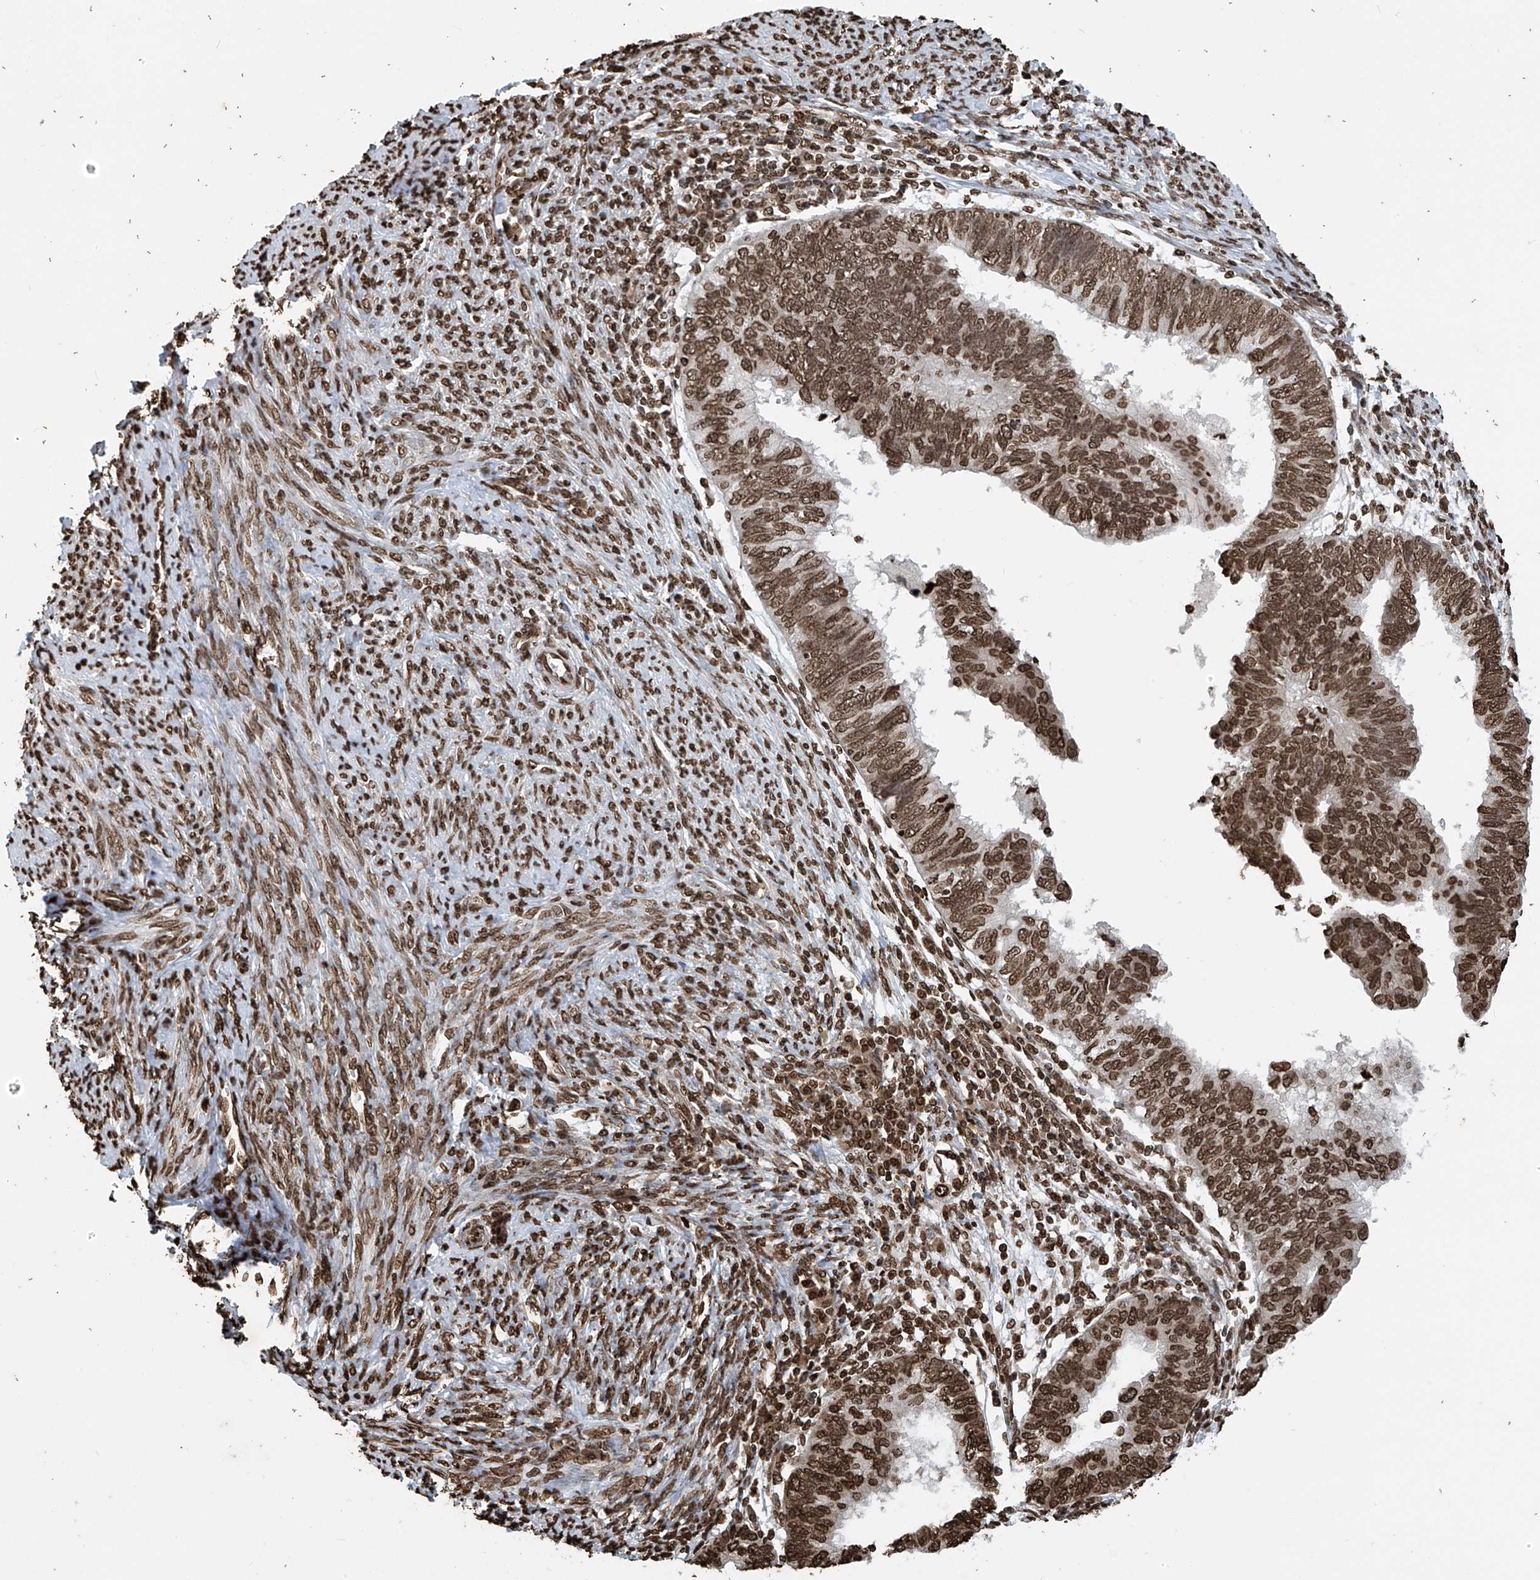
{"staining": {"intensity": "strong", "quantity": ">75%", "location": "nuclear"}, "tissue": "endometrial cancer", "cell_type": "Tumor cells", "image_type": "cancer", "snomed": [{"axis": "morphology", "description": "Adenocarcinoma, NOS"}, {"axis": "topography", "description": "Uterus"}], "caption": "Immunohistochemistry (IHC) histopathology image of neoplastic tissue: endometrial cancer (adenocarcinoma) stained using immunohistochemistry (IHC) shows high levels of strong protein expression localized specifically in the nuclear of tumor cells, appearing as a nuclear brown color.", "gene": "DPPA2", "patient": {"sex": "female", "age": 77}}